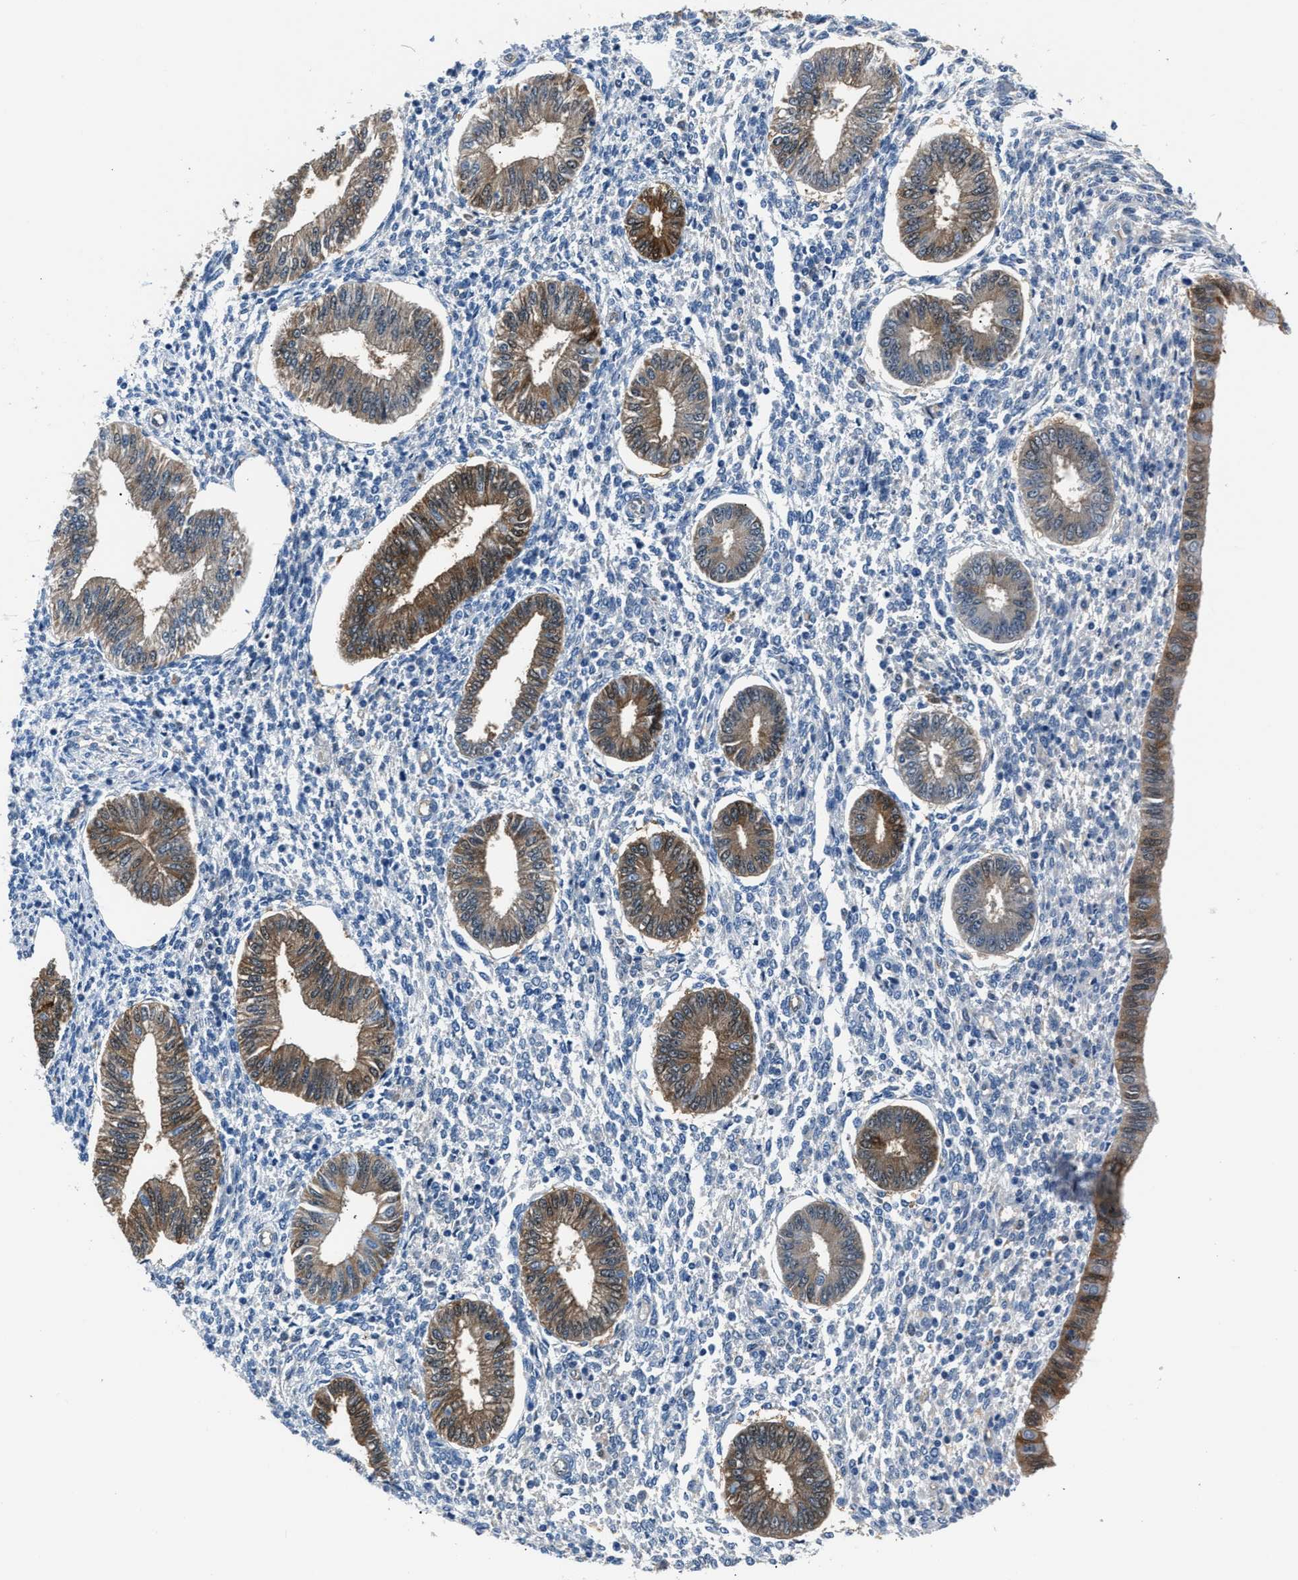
{"staining": {"intensity": "negative", "quantity": "none", "location": "none"}, "tissue": "endometrium", "cell_type": "Cells in endometrial stroma", "image_type": "normal", "snomed": [{"axis": "morphology", "description": "Normal tissue, NOS"}, {"axis": "topography", "description": "Endometrium"}], "caption": "This image is of benign endometrium stained with immunohistochemistry (IHC) to label a protein in brown with the nuclei are counter-stained blue. There is no positivity in cells in endometrial stroma.", "gene": "PPA1", "patient": {"sex": "female", "age": 50}}